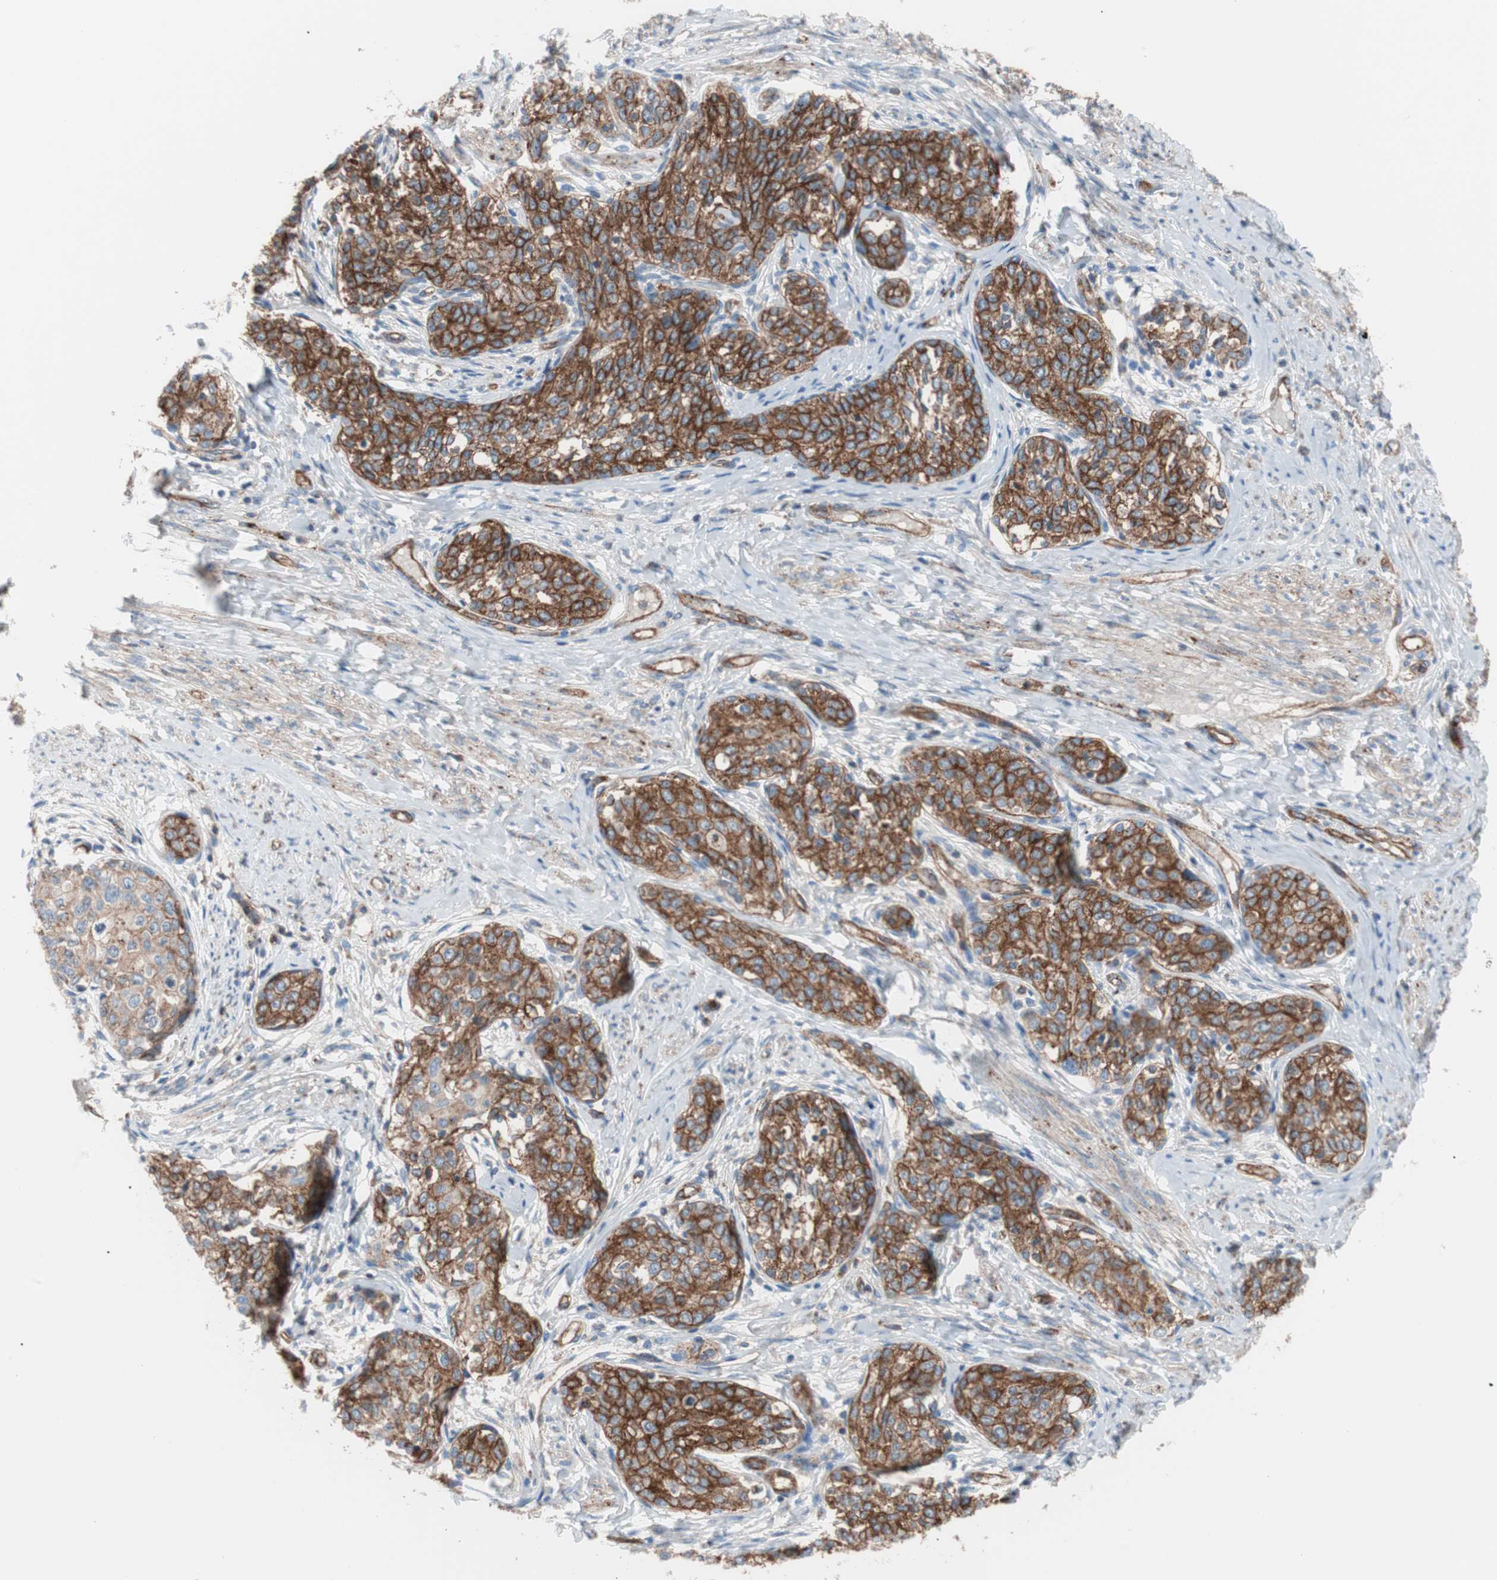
{"staining": {"intensity": "strong", "quantity": ">75%", "location": "cytoplasmic/membranous"}, "tissue": "cervical cancer", "cell_type": "Tumor cells", "image_type": "cancer", "snomed": [{"axis": "morphology", "description": "Squamous cell carcinoma, NOS"}, {"axis": "morphology", "description": "Adenocarcinoma, NOS"}, {"axis": "topography", "description": "Cervix"}], "caption": "Protein expression analysis of human squamous cell carcinoma (cervical) reveals strong cytoplasmic/membranous staining in approximately >75% of tumor cells. (IHC, brightfield microscopy, high magnification).", "gene": "FLOT2", "patient": {"sex": "female", "age": 52}}